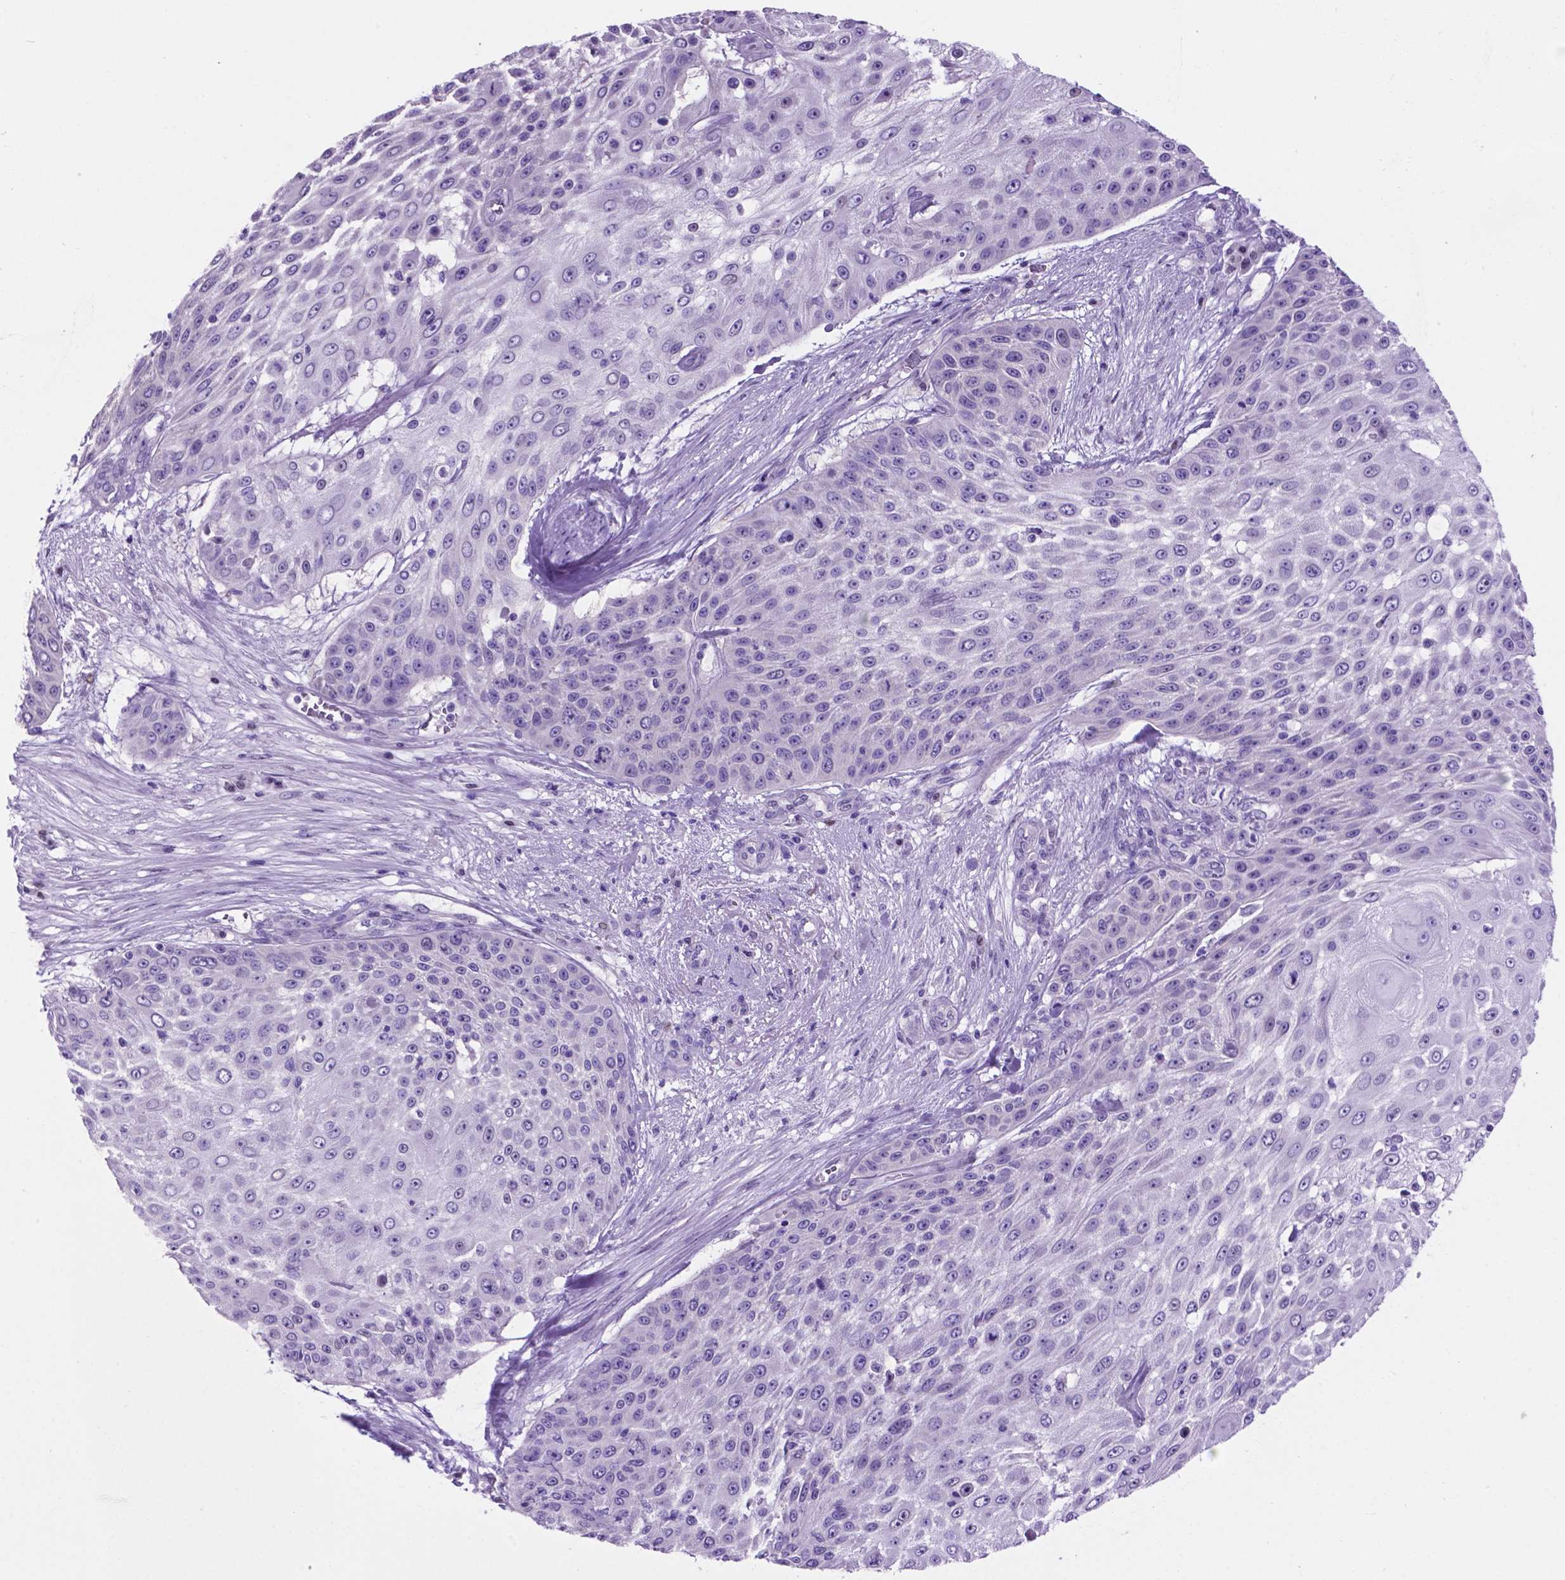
{"staining": {"intensity": "negative", "quantity": "none", "location": "none"}, "tissue": "skin cancer", "cell_type": "Tumor cells", "image_type": "cancer", "snomed": [{"axis": "morphology", "description": "Squamous cell carcinoma, NOS"}, {"axis": "topography", "description": "Skin"}], "caption": "An immunohistochemistry (IHC) photomicrograph of skin cancer (squamous cell carcinoma) is shown. There is no staining in tumor cells of skin cancer (squamous cell carcinoma).", "gene": "TMEM210", "patient": {"sex": "female", "age": 86}}